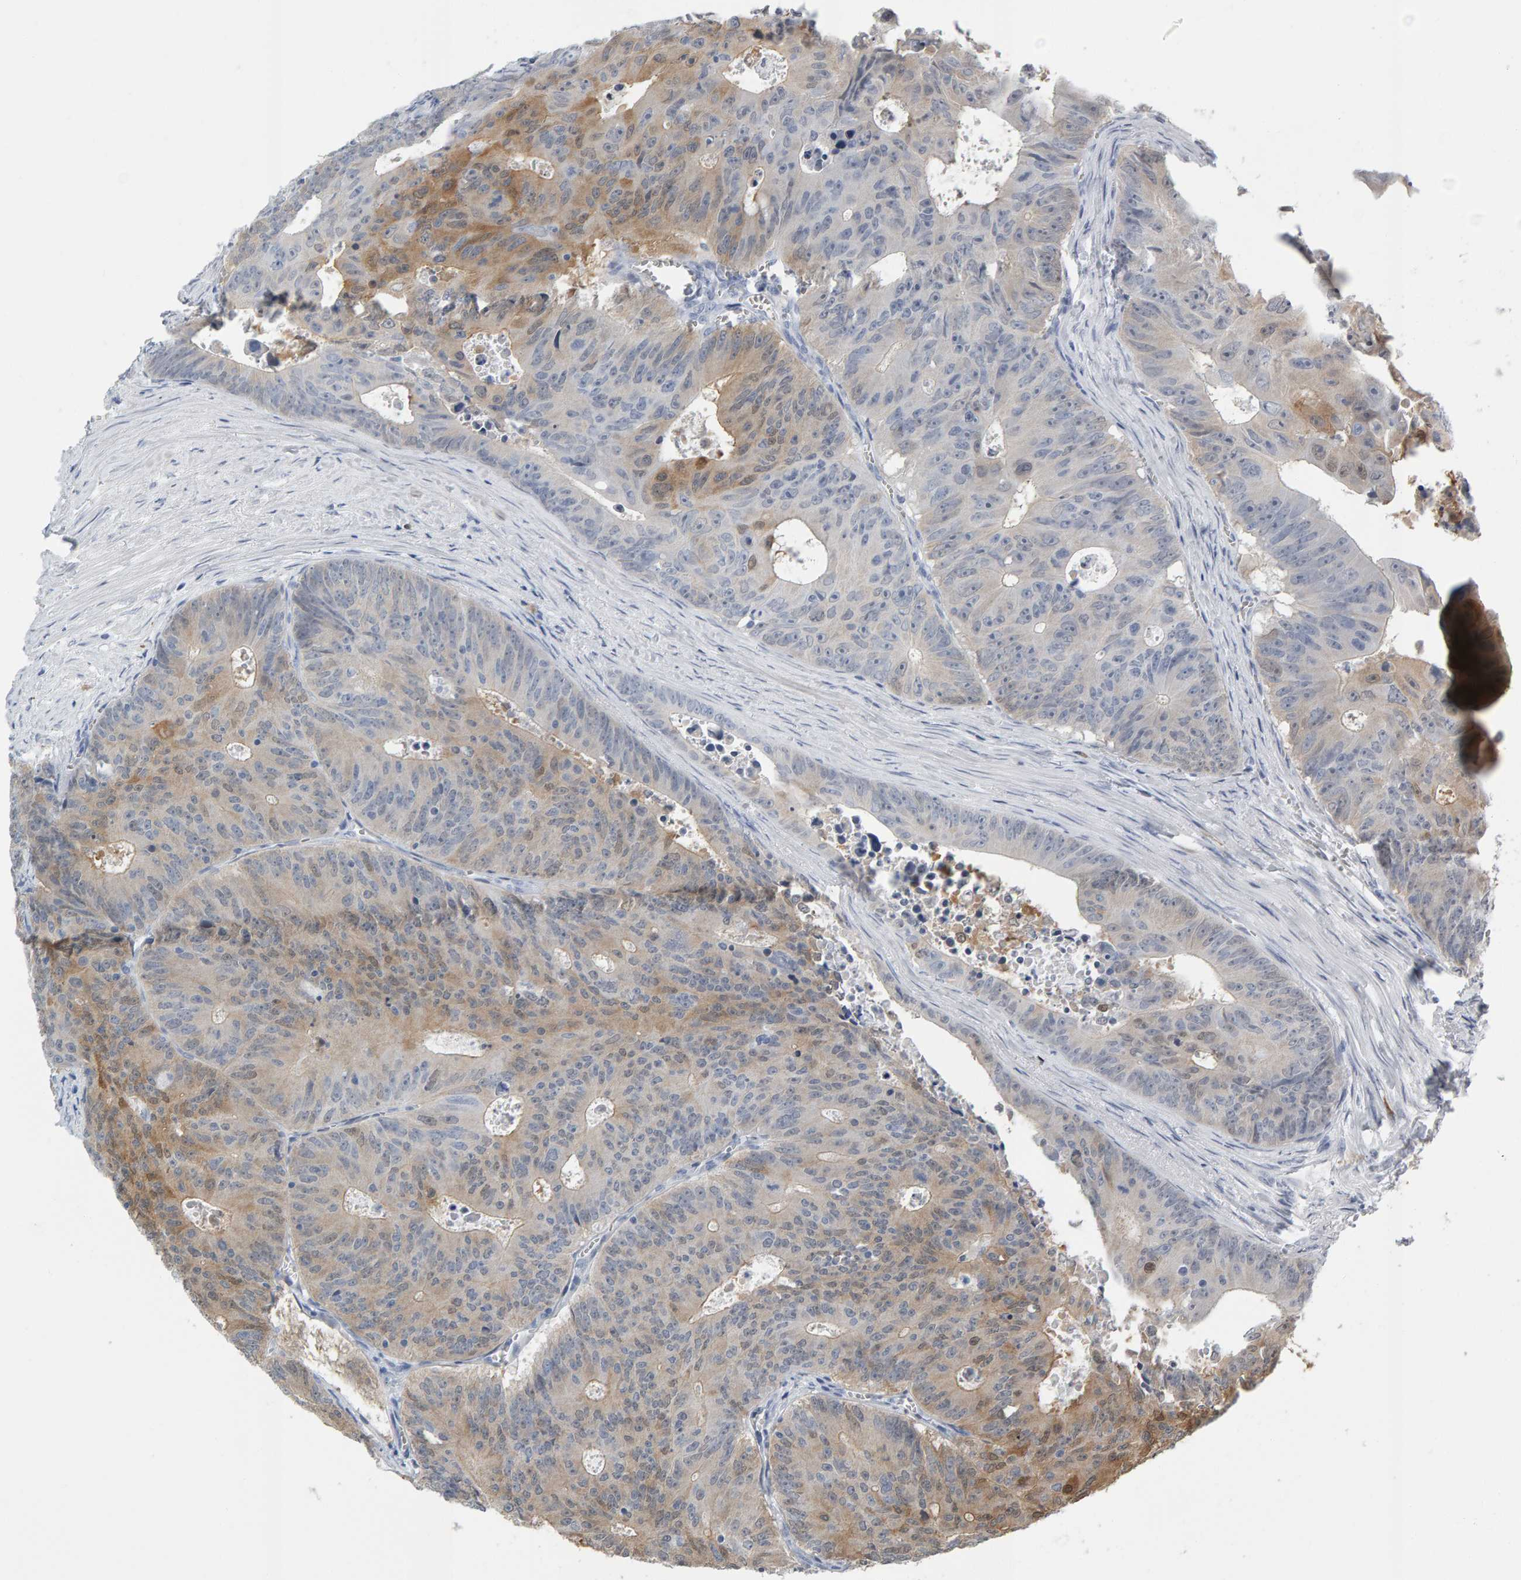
{"staining": {"intensity": "moderate", "quantity": "25%-75%", "location": "cytoplasmic/membranous"}, "tissue": "colorectal cancer", "cell_type": "Tumor cells", "image_type": "cancer", "snomed": [{"axis": "morphology", "description": "Adenocarcinoma, NOS"}, {"axis": "topography", "description": "Colon"}], "caption": "This is an image of immunohistochemistry staining of colorectal cancer, which shows moderate positivity in the cytoplasmic/membranous of tumor cells.", "gene": "CTH", "patient": {"sex": "male", "age": 87}}